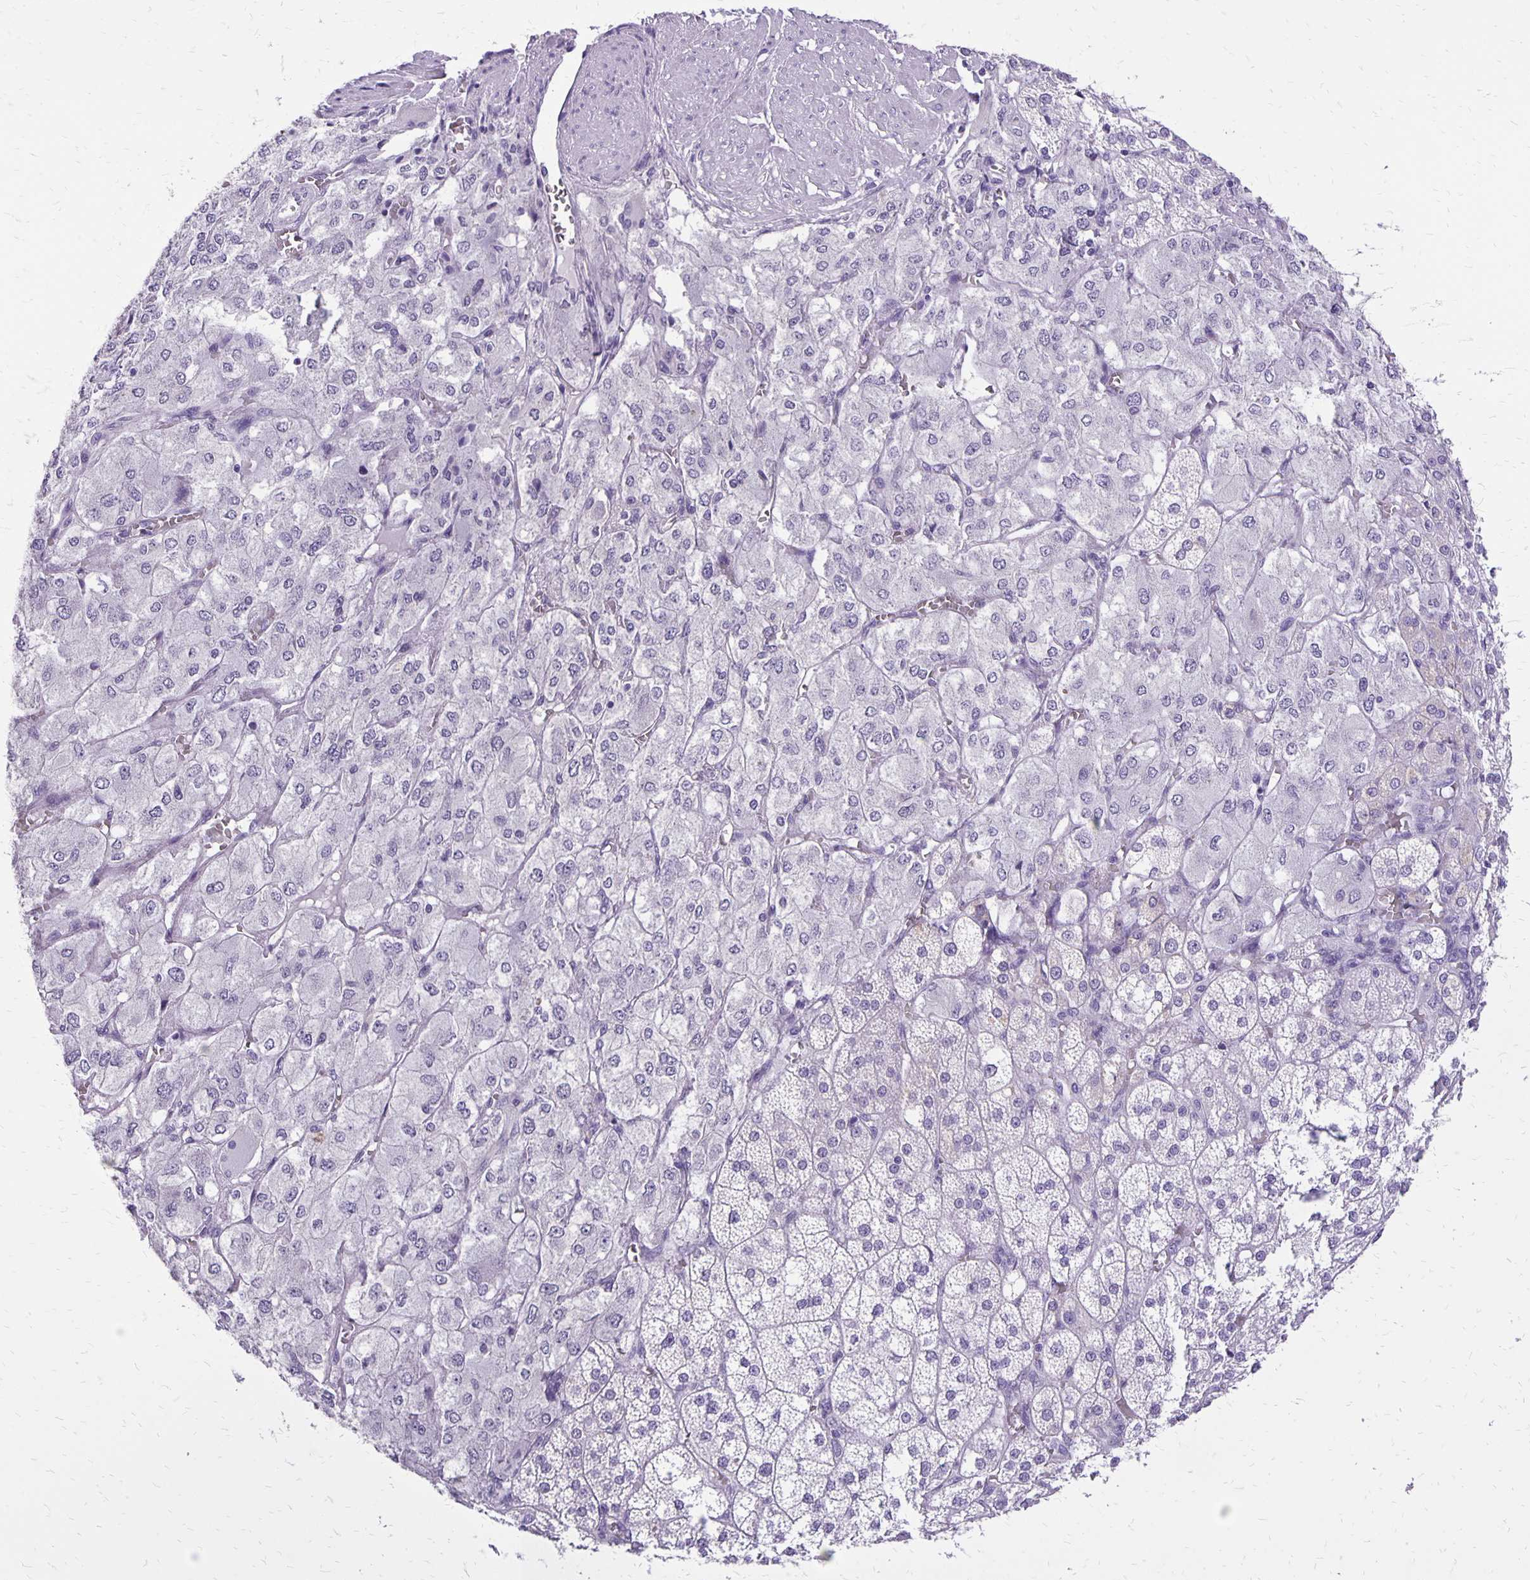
{"staining": {"intensity": "negative", "quantity": "none", "location": "none"}, "tissue": "adrenal gland", "cell_type": "Glandular cells", "image_type": "normal", "snomed": [{"axis": "morphology", "description": "Normal tissue, NOS"}, {"axis": "topography", "description": "Adrenal gland"}], "caption": "Immunohistochemical staining of normal human adrenal gland reveals no significant expression in glandular cells. Brightfield microscopy of IHC stained with DAB (3,3'-diaminobenzidine) (brown) and hematoxylin (blue), captured at high magnification.", "gene": "ANKRD45", "patient": {"sex": "female", "age": 60}}